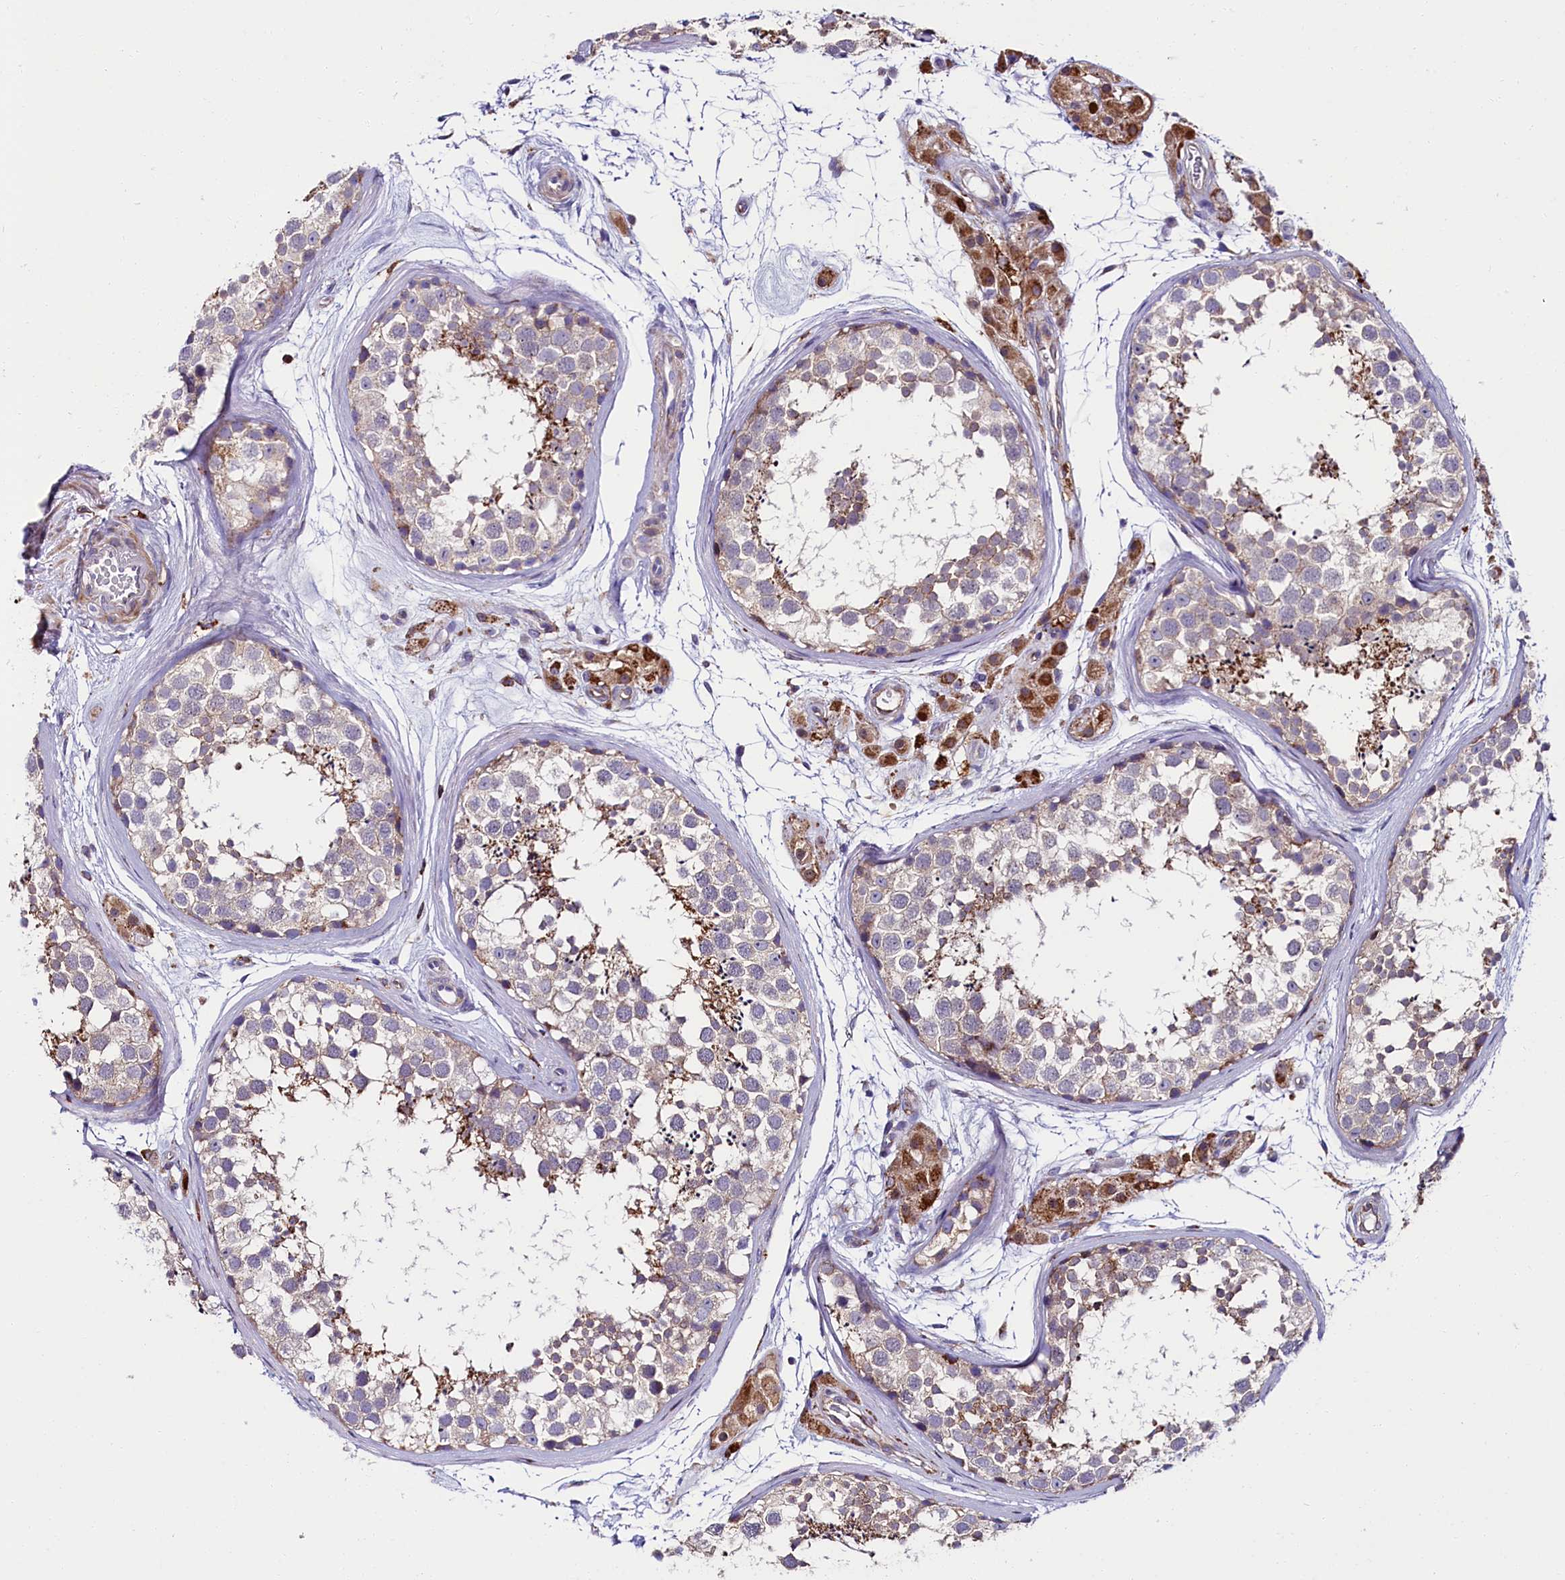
{"staining": {"intensity": "weak", "quantity": "<25%", "location": "cytoplasmic/membranous"}, "tissue": "testis", "cell_type": "Cells in seminiferous ducts", "image_type": "normal", "snomed": [{"axis": "morphology", "description": "Normal tissue, NOS"}, {"axis": "topography", "description": "Testis"}], "caption": "Immunohistochemistry (IHC) of normal human testis displays no expression in cells in seminiferous ducts. (DAB immunohistochemistry visualized using brightfield microscopy, high magnification).", "gene": "IL20RA", "patient": {"sex": "male", "age": 56}}